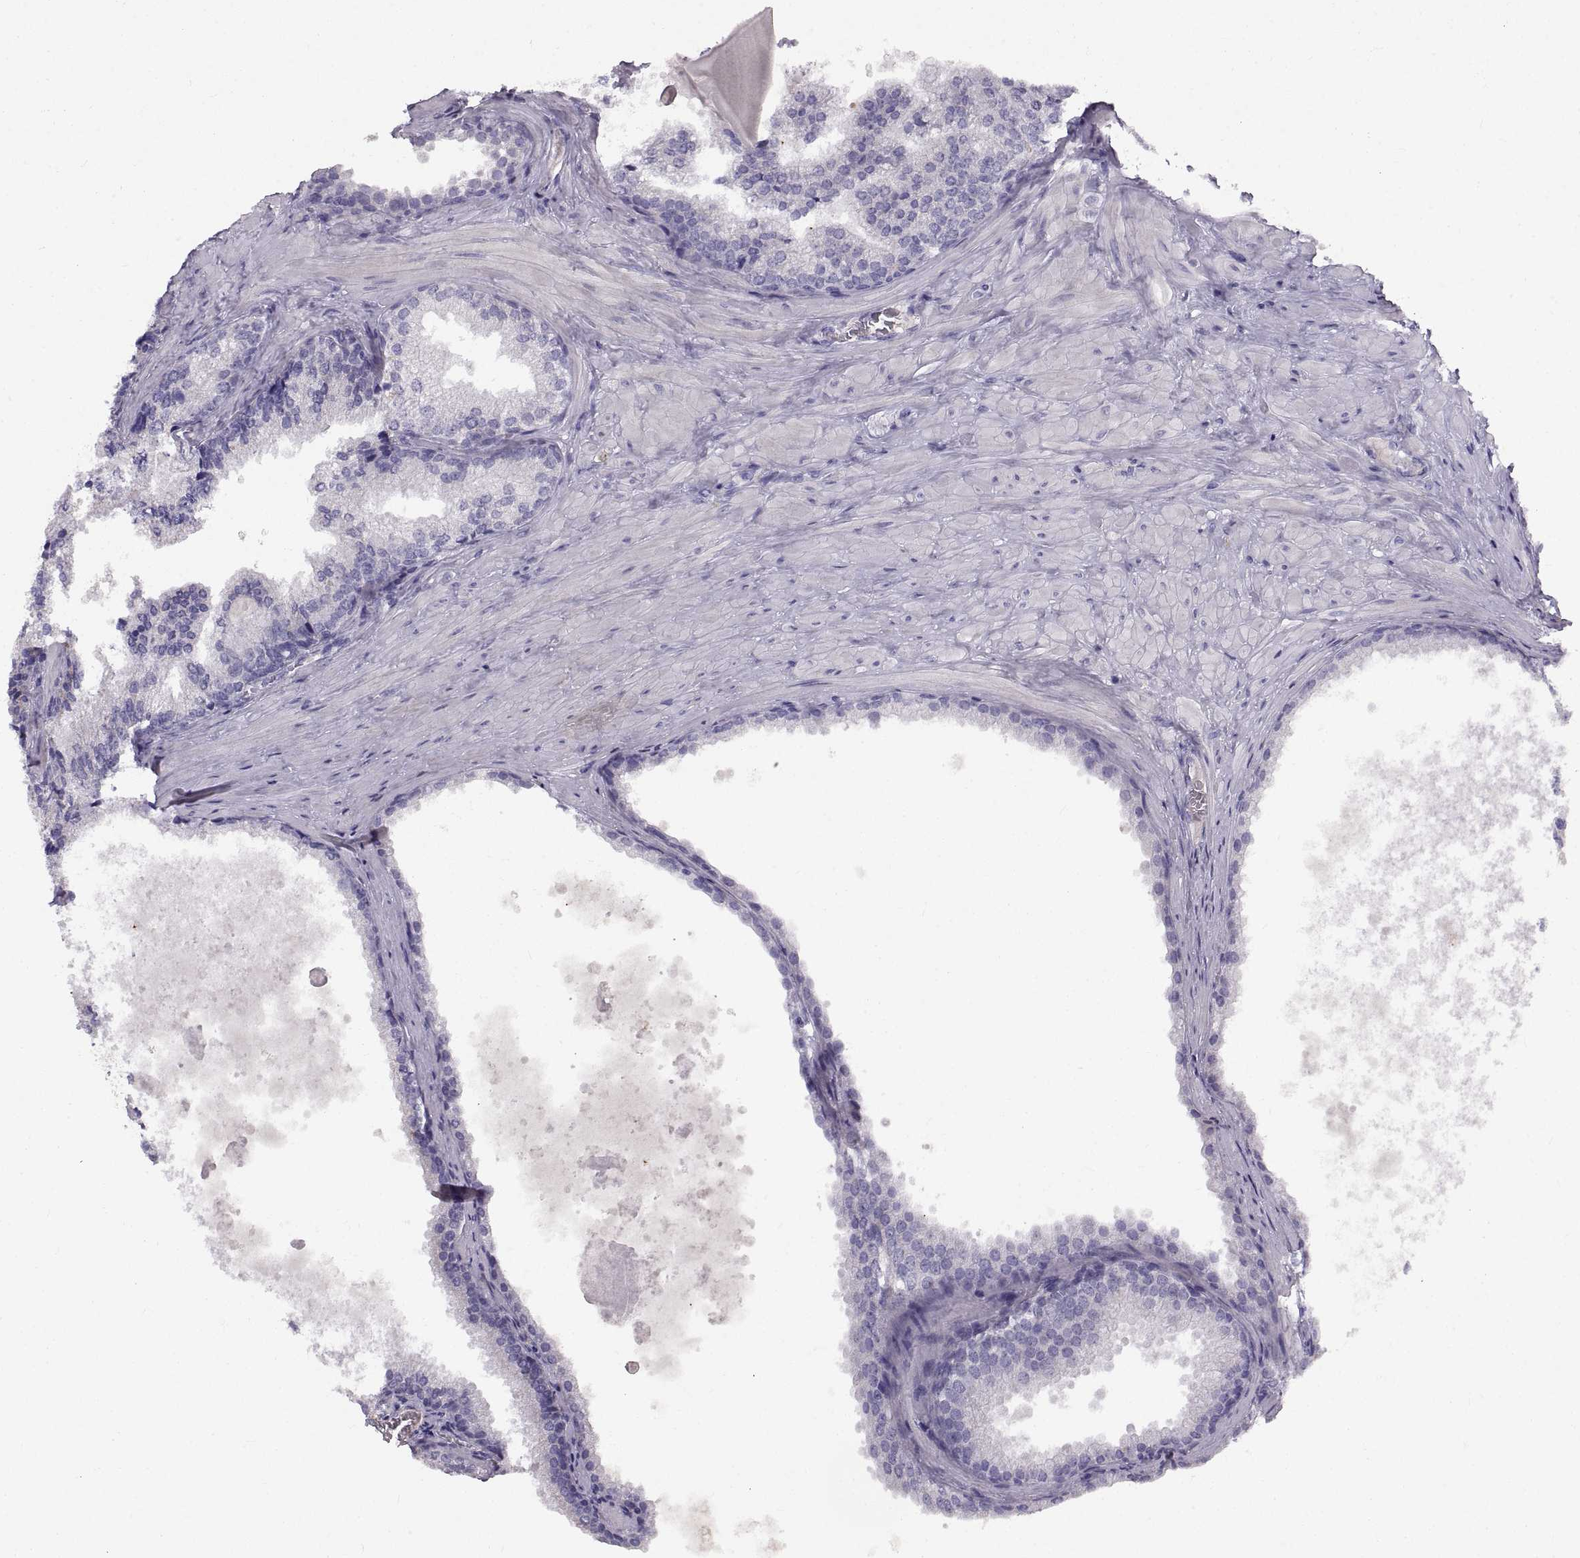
{"staining": {"intensity": "negative", "quantity": "none", "location": "none"}, "tissue": "prostate cancer", "cell_type": "Tumor cells", "image_type": "cancer", "snomed": [{"axis": "morphology", "description": "Adenocarcinoma, Low grade"}, {"axis": "topography", "description": "Prostate"}], "caption": "The photomicrograph reveals no staining of tumor cells in prostate cancer (adenocarcinoma (low-grade)).", "gene": "ADAM32", "patient": {"sex": "male", "age": 56}}